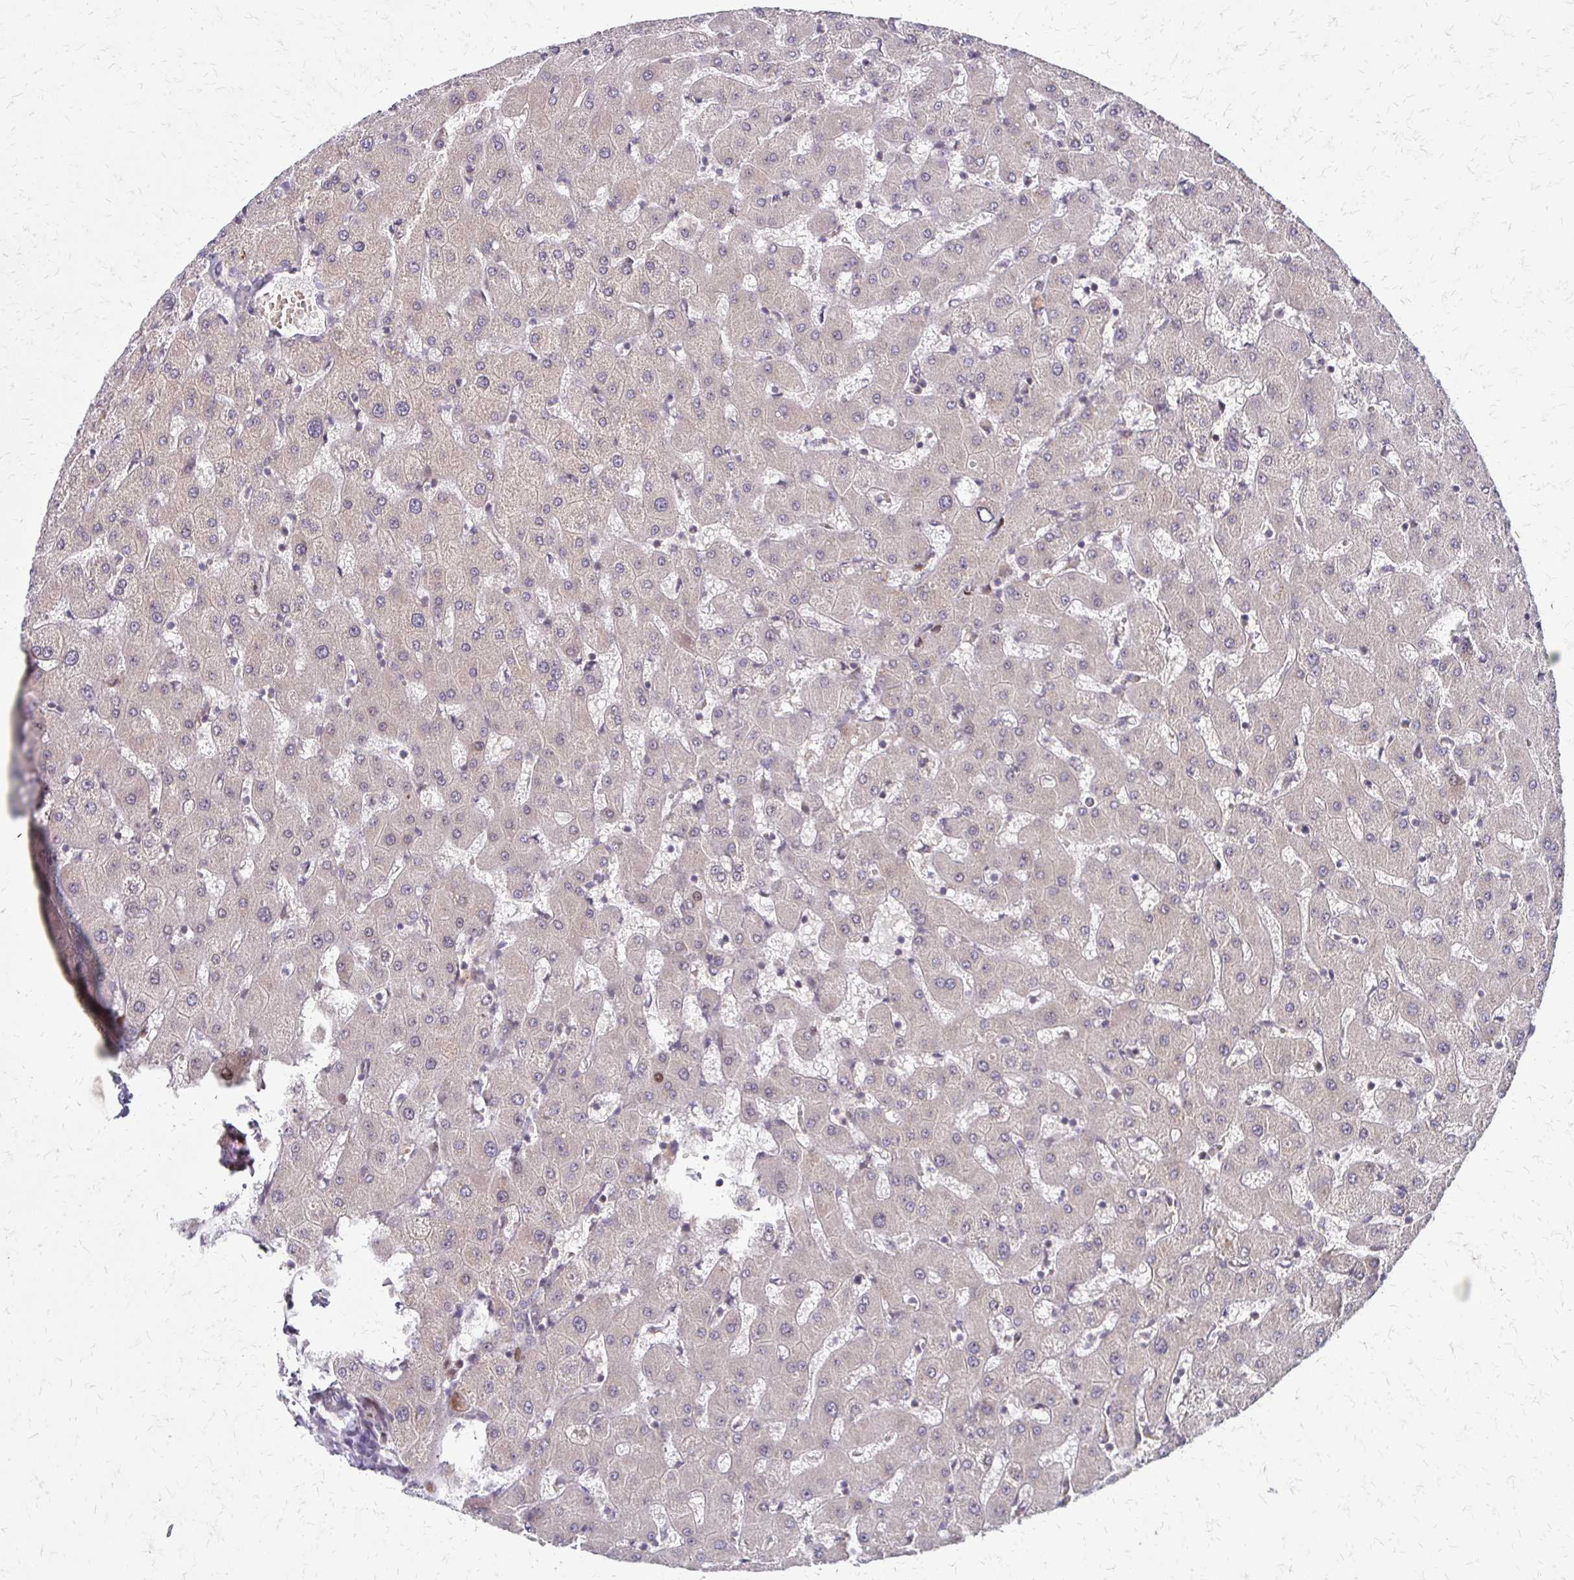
{"staining": {"intensity": "negative", "quantity": "none", "location": "none"}, "tissue": "liver", "cell_type": "Cholangiocytes", "image_type": "normal", "snomed": [{"axis": "morphology", "description": "Normal tissue, NOS"}, {"axis": "topography", "description": "Liver"}], "caption": "Liver was stained to show a protein in brown. There is no significant positivity in cholangiocytes. (Stains: DAB IHC with hematoxylin counter stain, Microscopy: brightfield microscopy at high magnification).", "gene": "TRIR", "patient": {"sex": "female", "age": 63}}